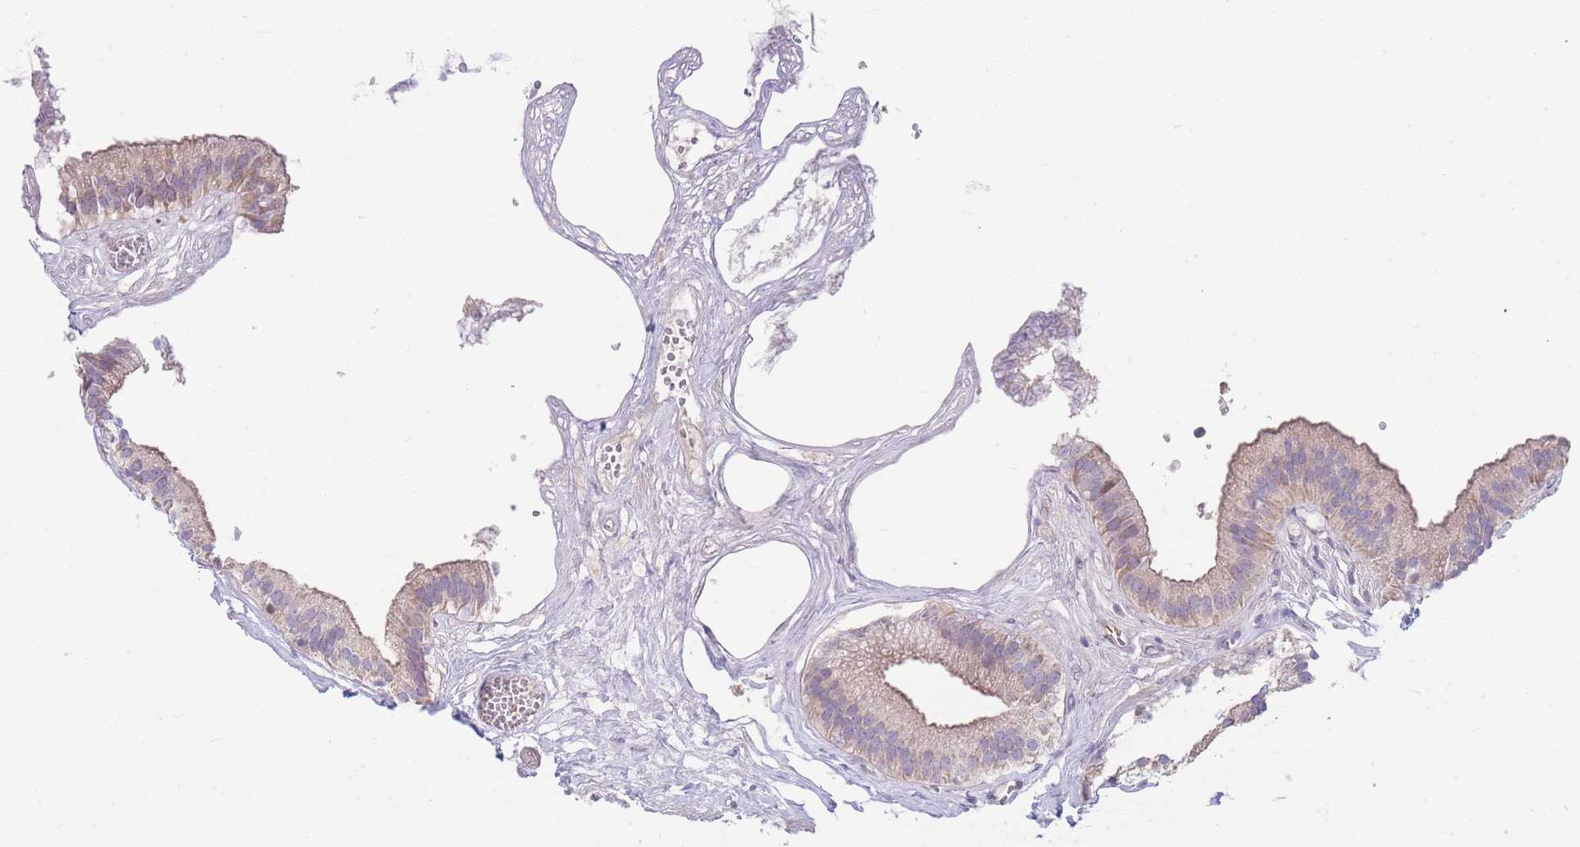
{"staining": {"intensity": "weak", "quantity": "25%-75%", "location": "cytoplasmic/membranous"}, "tissue": "gallbladder", "cell_type": "Glandular cells", "image_type": "normal", "snomed": [{"axis": "morphology", "description": "Normal tissue, NOS"}, {"axis": "topography", "description": "Gallbladder"}], "caption": "Protein staining reveals weak cytoplasmic/membranous staining in about 25%-75% of glandular cells in benign gallbladder. (brown staining indicates protein expression, while blue staining denotes nuclei).", "gene": "SHCBP1", "patient": {"sex": "female", "age": 54}}